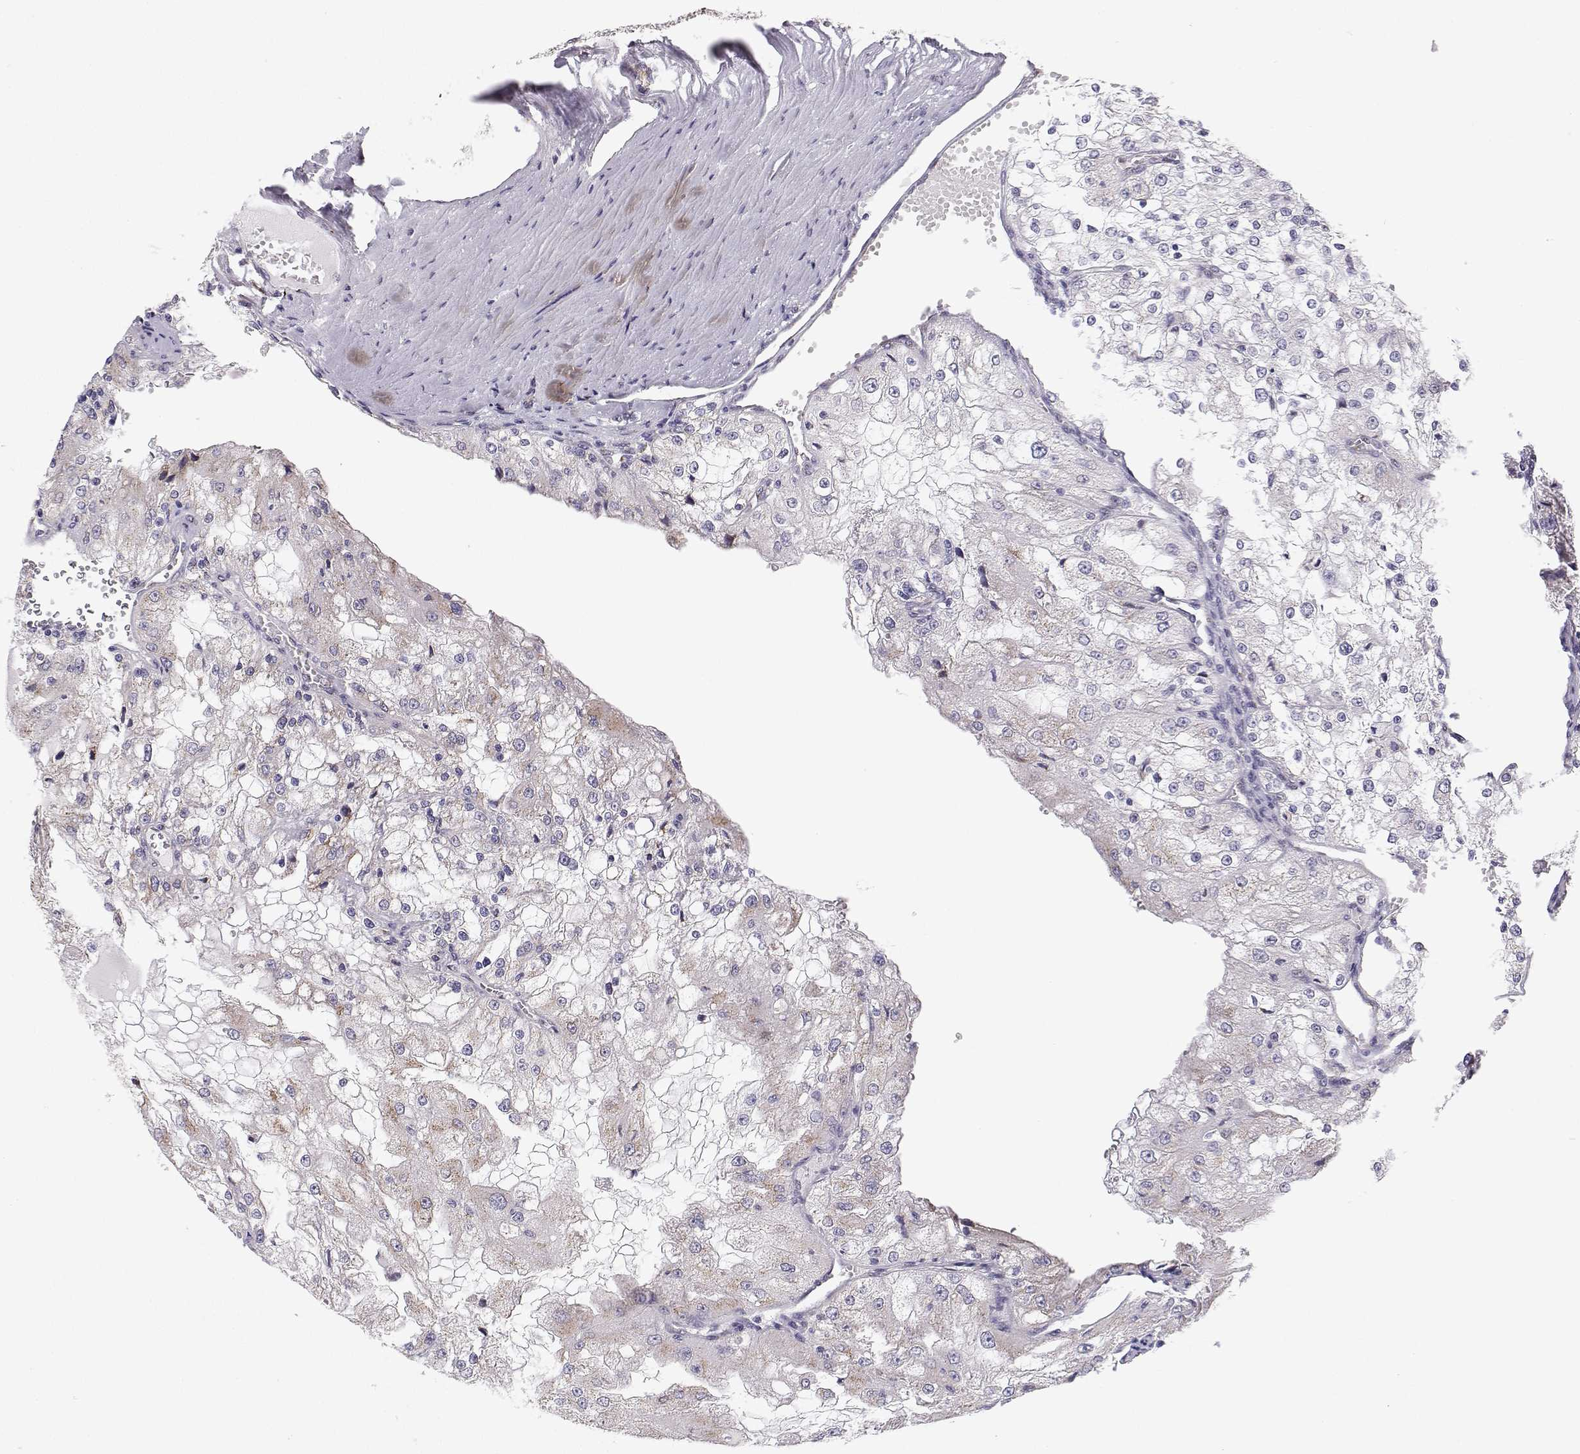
{"staining": {"intensity": "negative", "quantity": "none", "location": "none"}, "tissue": "renal cancer", "cell_type": "Tumor cells", "image_type": "cancer", "snomed": [{"axis": "morphology", "description": "Adenocarcinoma, NOS"}, {"axis": "topography", "description": "Kidney"}], "caption": "IHC of adenocarcinoma (renal) exhibits no positivity in tumor cells.", "gene": "STARD13", "patient": {"sex": "female", "age": 74}}